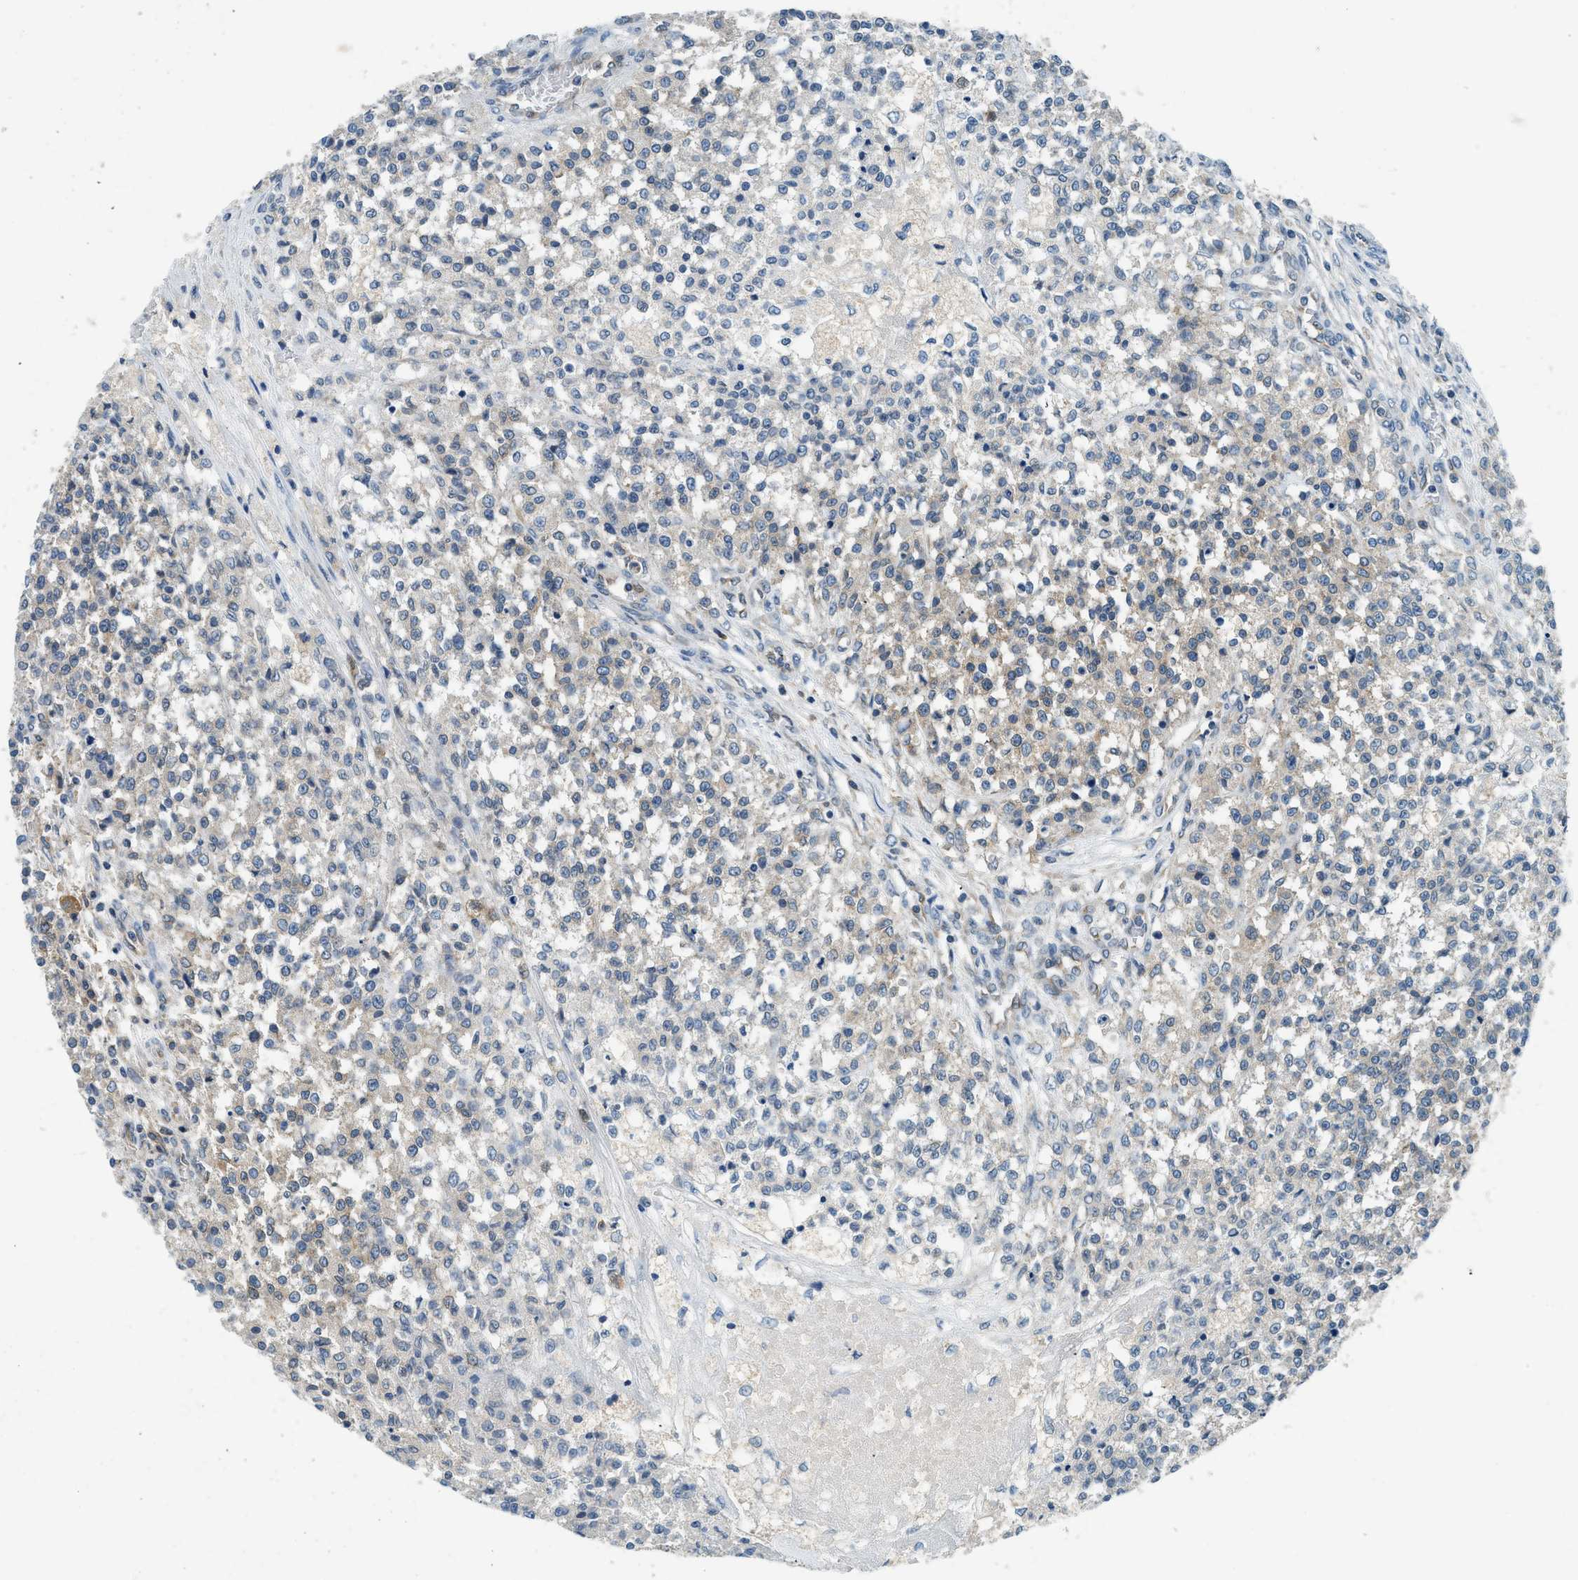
{"staining": {"intensity": "negative", "quantity": "none", "location": "none"}, "tissue": "testis cancer", "cell_type": "Tumor cells", "image_type": "cancer", "snomed": [{"axis": "morphology", "description": "Seminoma, NOS"}, {"axis": "topography", "description": "Testis"}], "caption": "Protein analysis of testis seminoma shows no significant expression in tumor cells. (DAB (3,3'-diaminobenzidine) immunohistochemistry (IHC) with hematoxylin counter stain).", "gene": "BCAP31", "patient": {"sex": "male", "age": 59}}